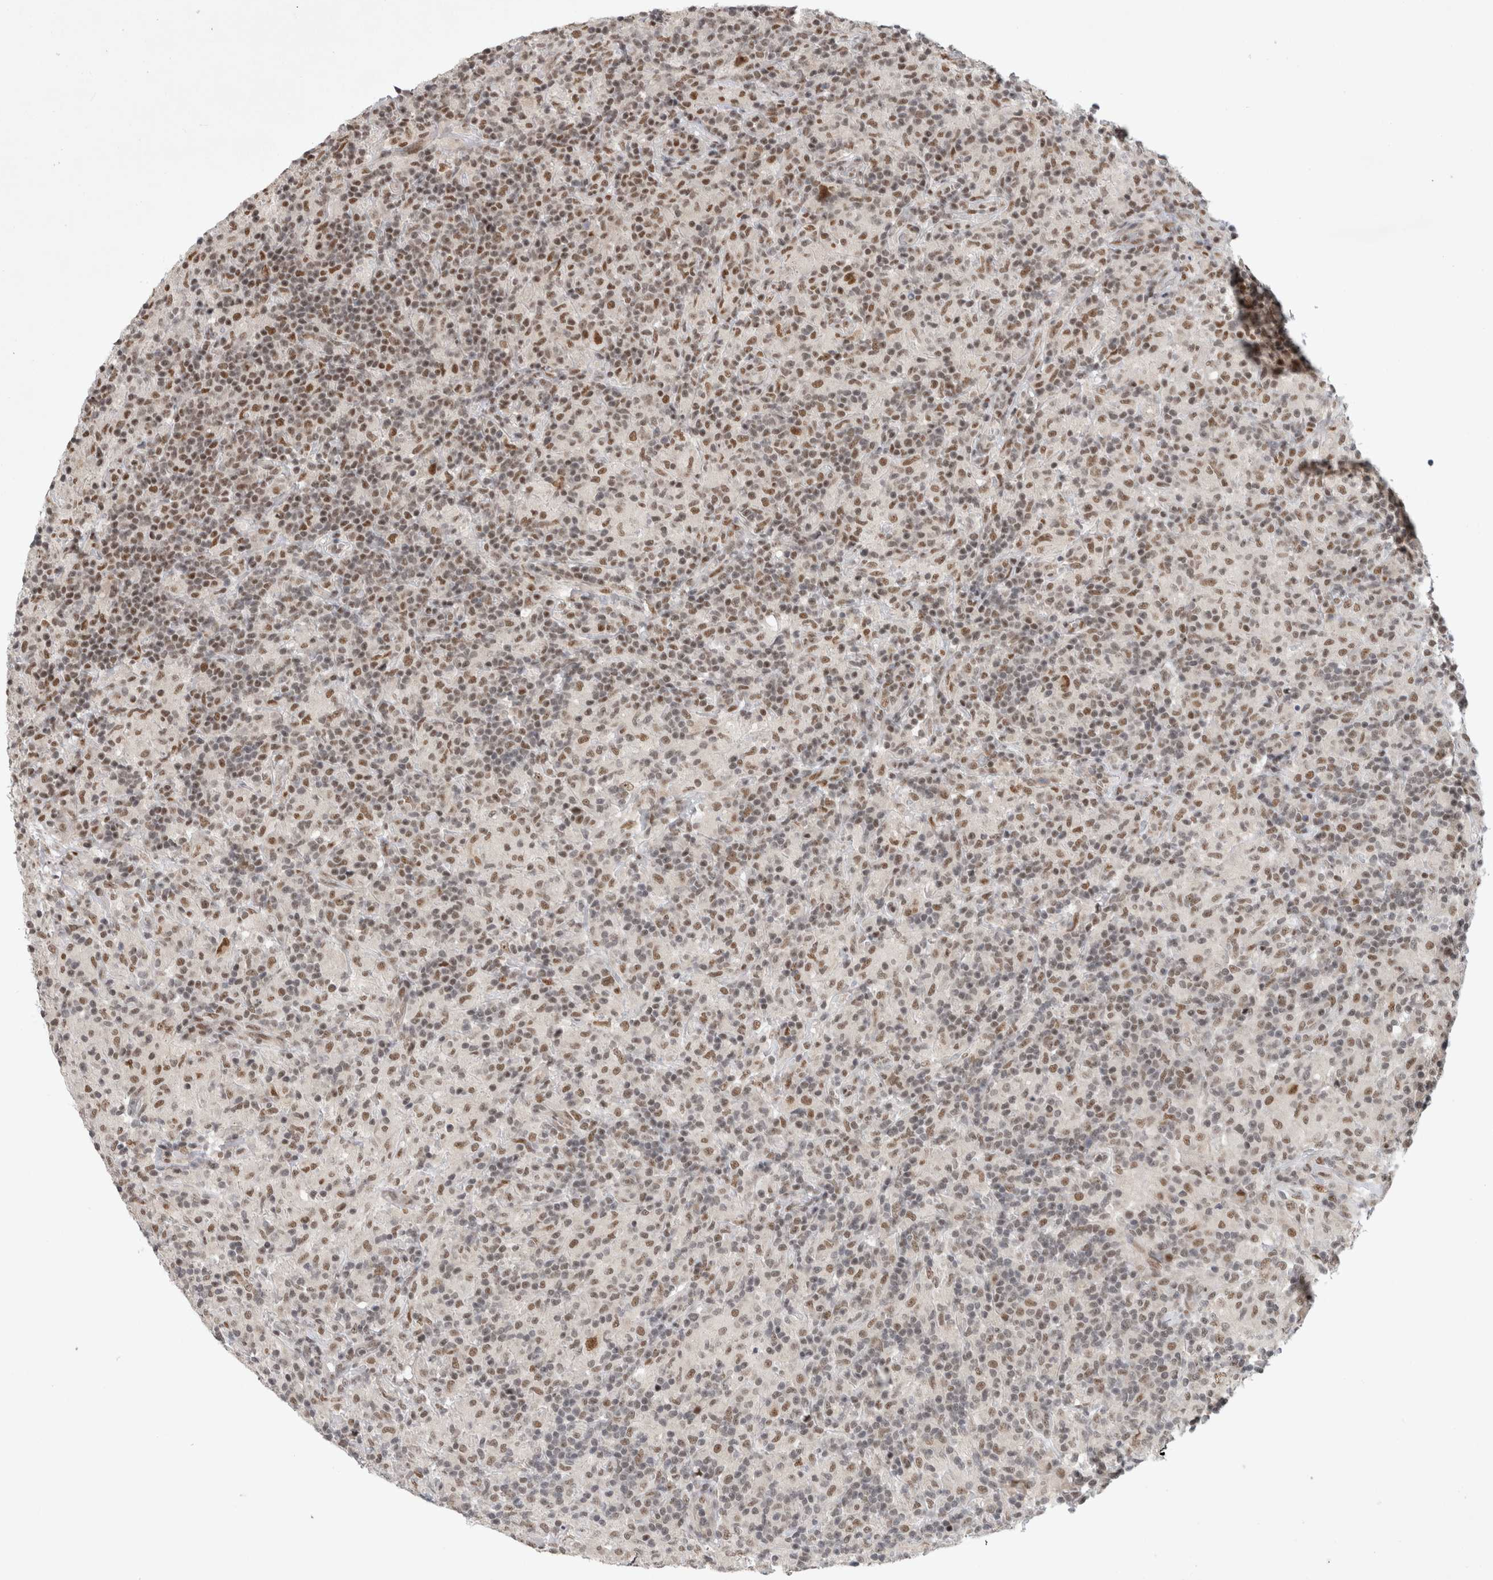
{"staining": {"intensity": "moderate", "quantity": ">75%", "location": "nuclear"}, "tissue": "lymphoma", "cell_type": "Tumor cells", "image_type": "cancer", "snomed": [{"axis": "morphology", "description": "Hodgkin's disease, NOS"}, {"axis": "topography", "description": "Lymph node"}], "caption": "This micrograph shows Hodgkin's disease stained with immunohistochemistry to label a protein in brown. The nuclear of tumor cells show moderate positivity for the protein. Nuclei are counter-stained blue.", "gene": "HESX1", "patient": {"sex": "male", "age": 70}}